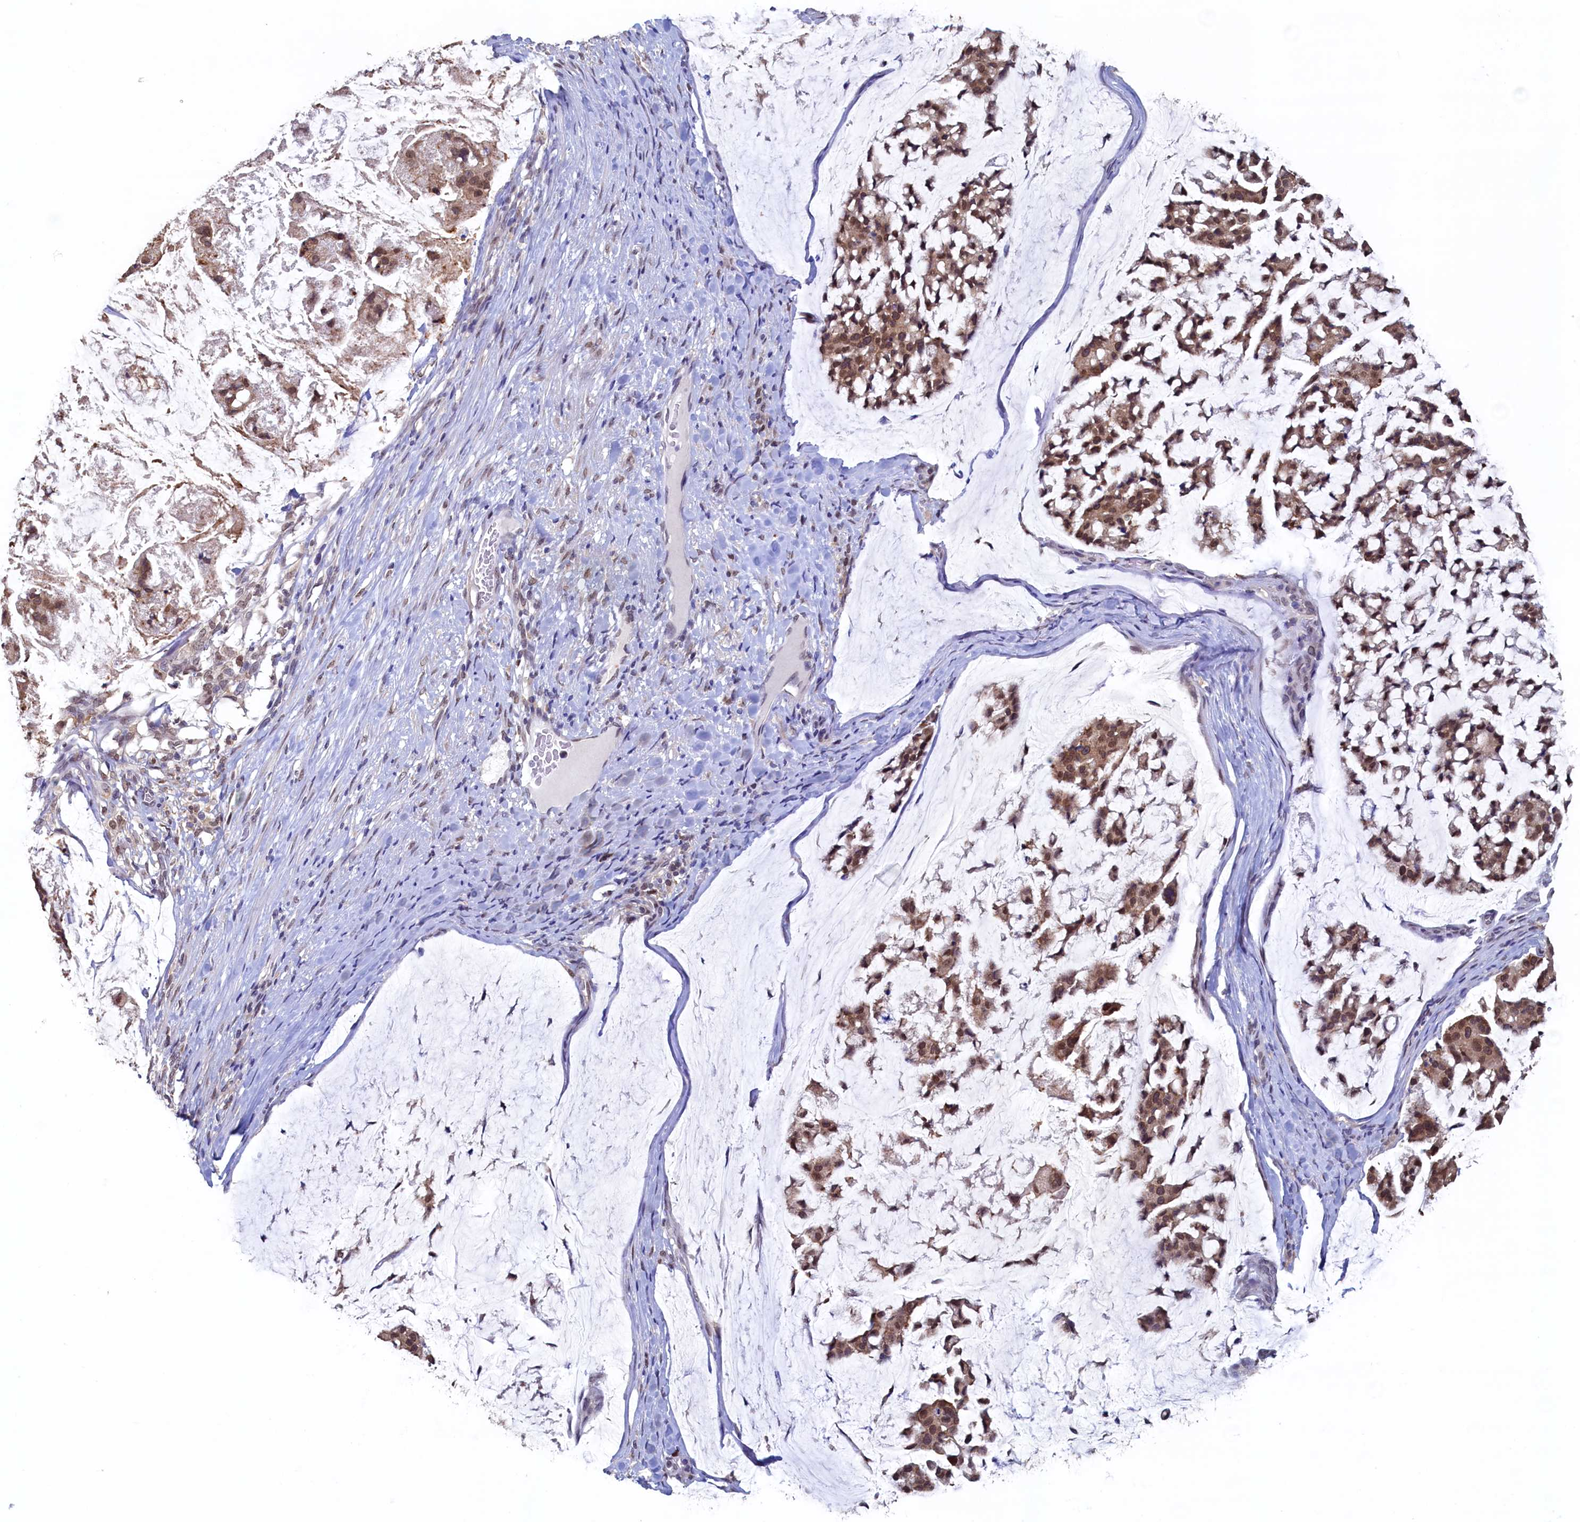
{"staining": {"intensity": "moderate", "quantity": ">75%", "location": "nuclear"}, "tissue": "stomach cancer", "cell_type": "Tumor cells", "image_type": "cancer", "snomed": [{"axis": "morphology", "description": "Adenocarcinoma, NOS"}, {"axis": "topography", "description": "Stomach, lower"}], "caption": "A medium amount of moderate nuclear positivity is identified in about >75% of tumor cells in adenocarcinoma (stomach) tissue.", "gene": "AHCY", "patient": {"sex": "male", "age": 67}}